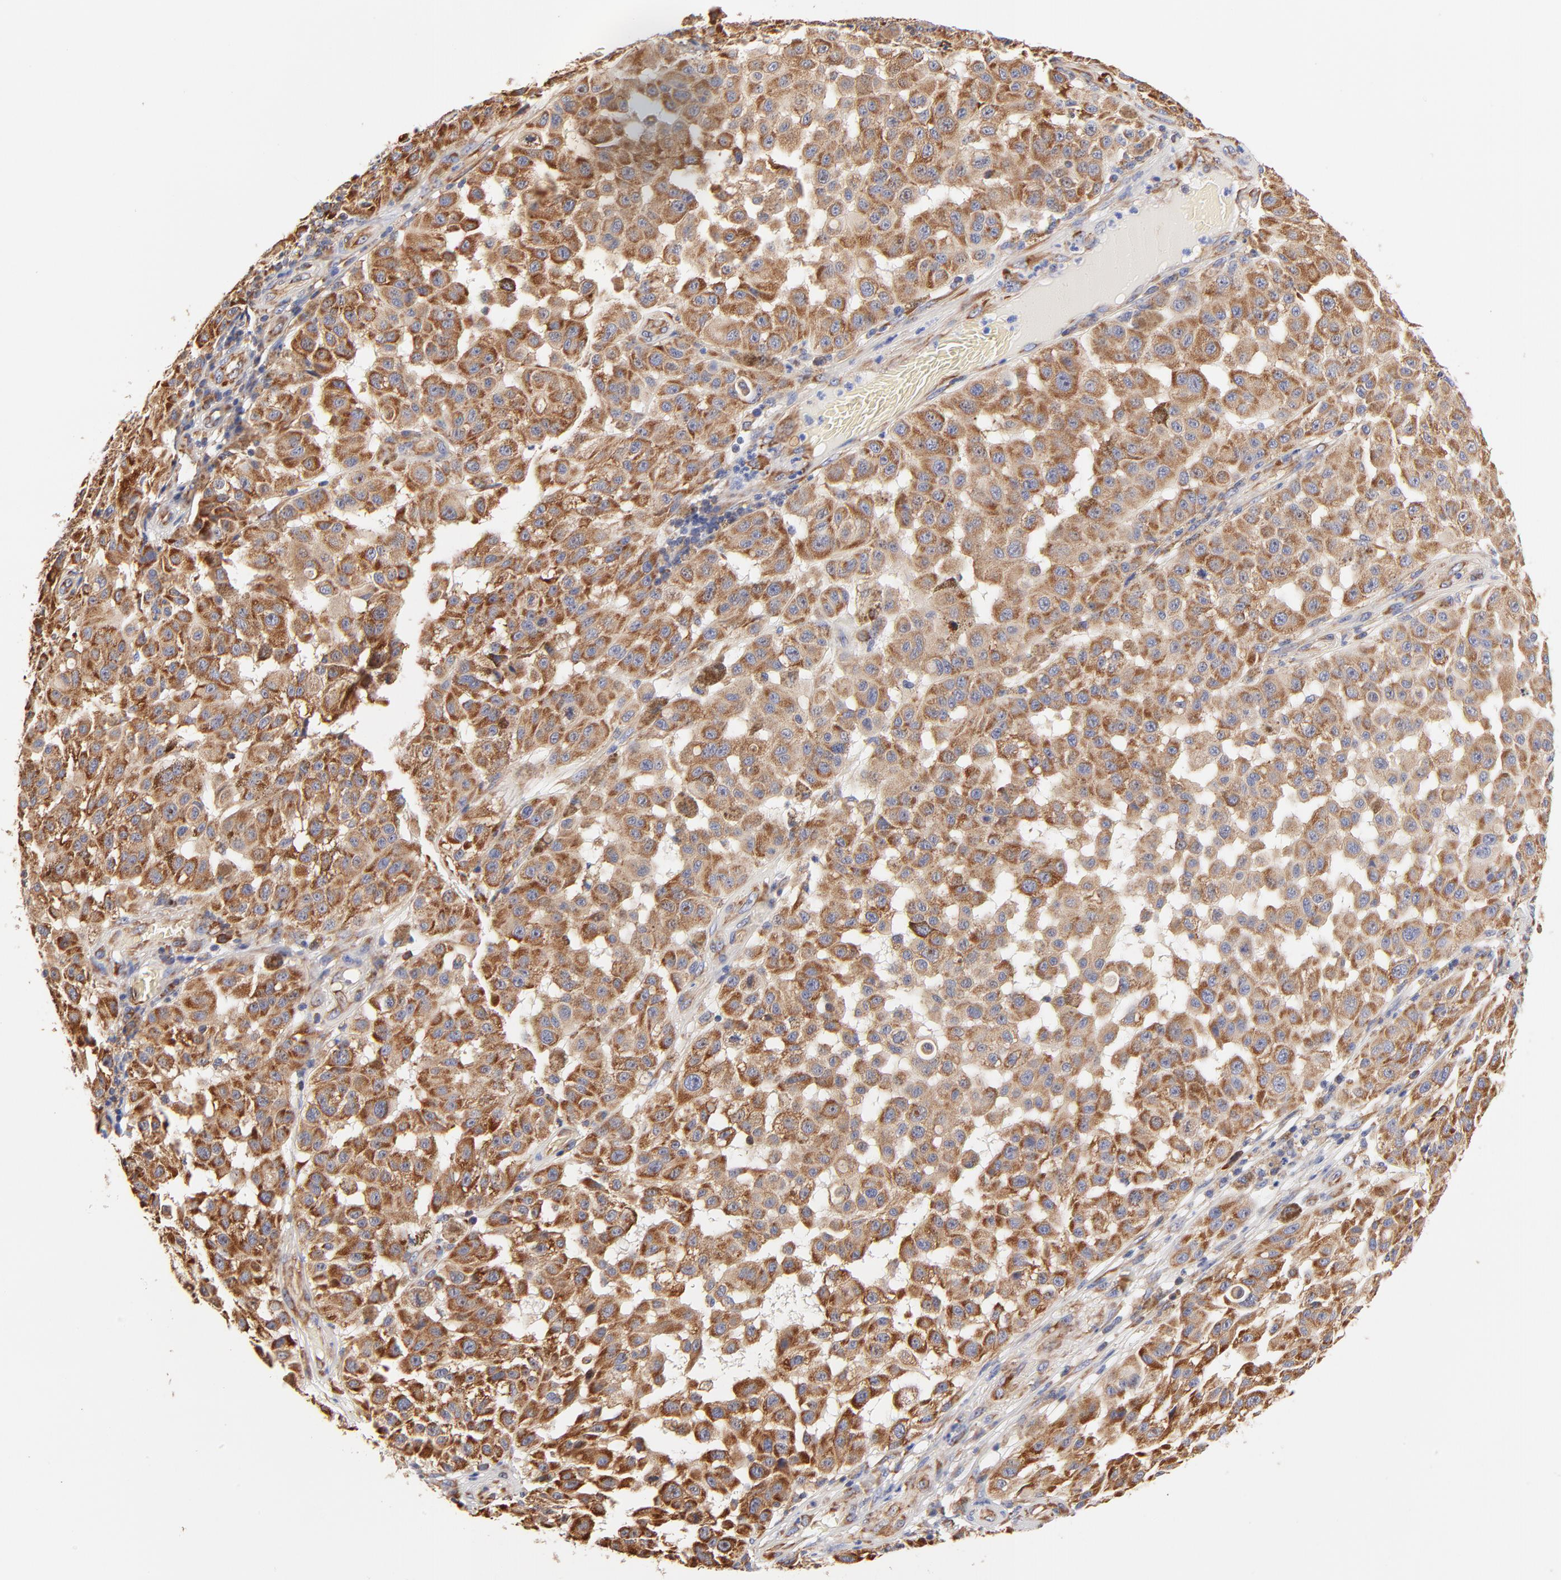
{"staining": {"intensity": "moderate", "quantity": ">75%", "location": "cytoplasmic/membranous"}, "tissue": "melanoma", "cell_type": "Tumor cells", "image_type": "cancer", "snomed": [{"axis": "morphology", "description": "Malignant melanoma, NOS"}, {"axis": "topography", "description": "Skin"}], "caption": "Melanoma stained with a protein marker demonstrates moderate staining in tumor cells.", "gene": "RPL27", "patient": {"sex": "female", "age": 64}}